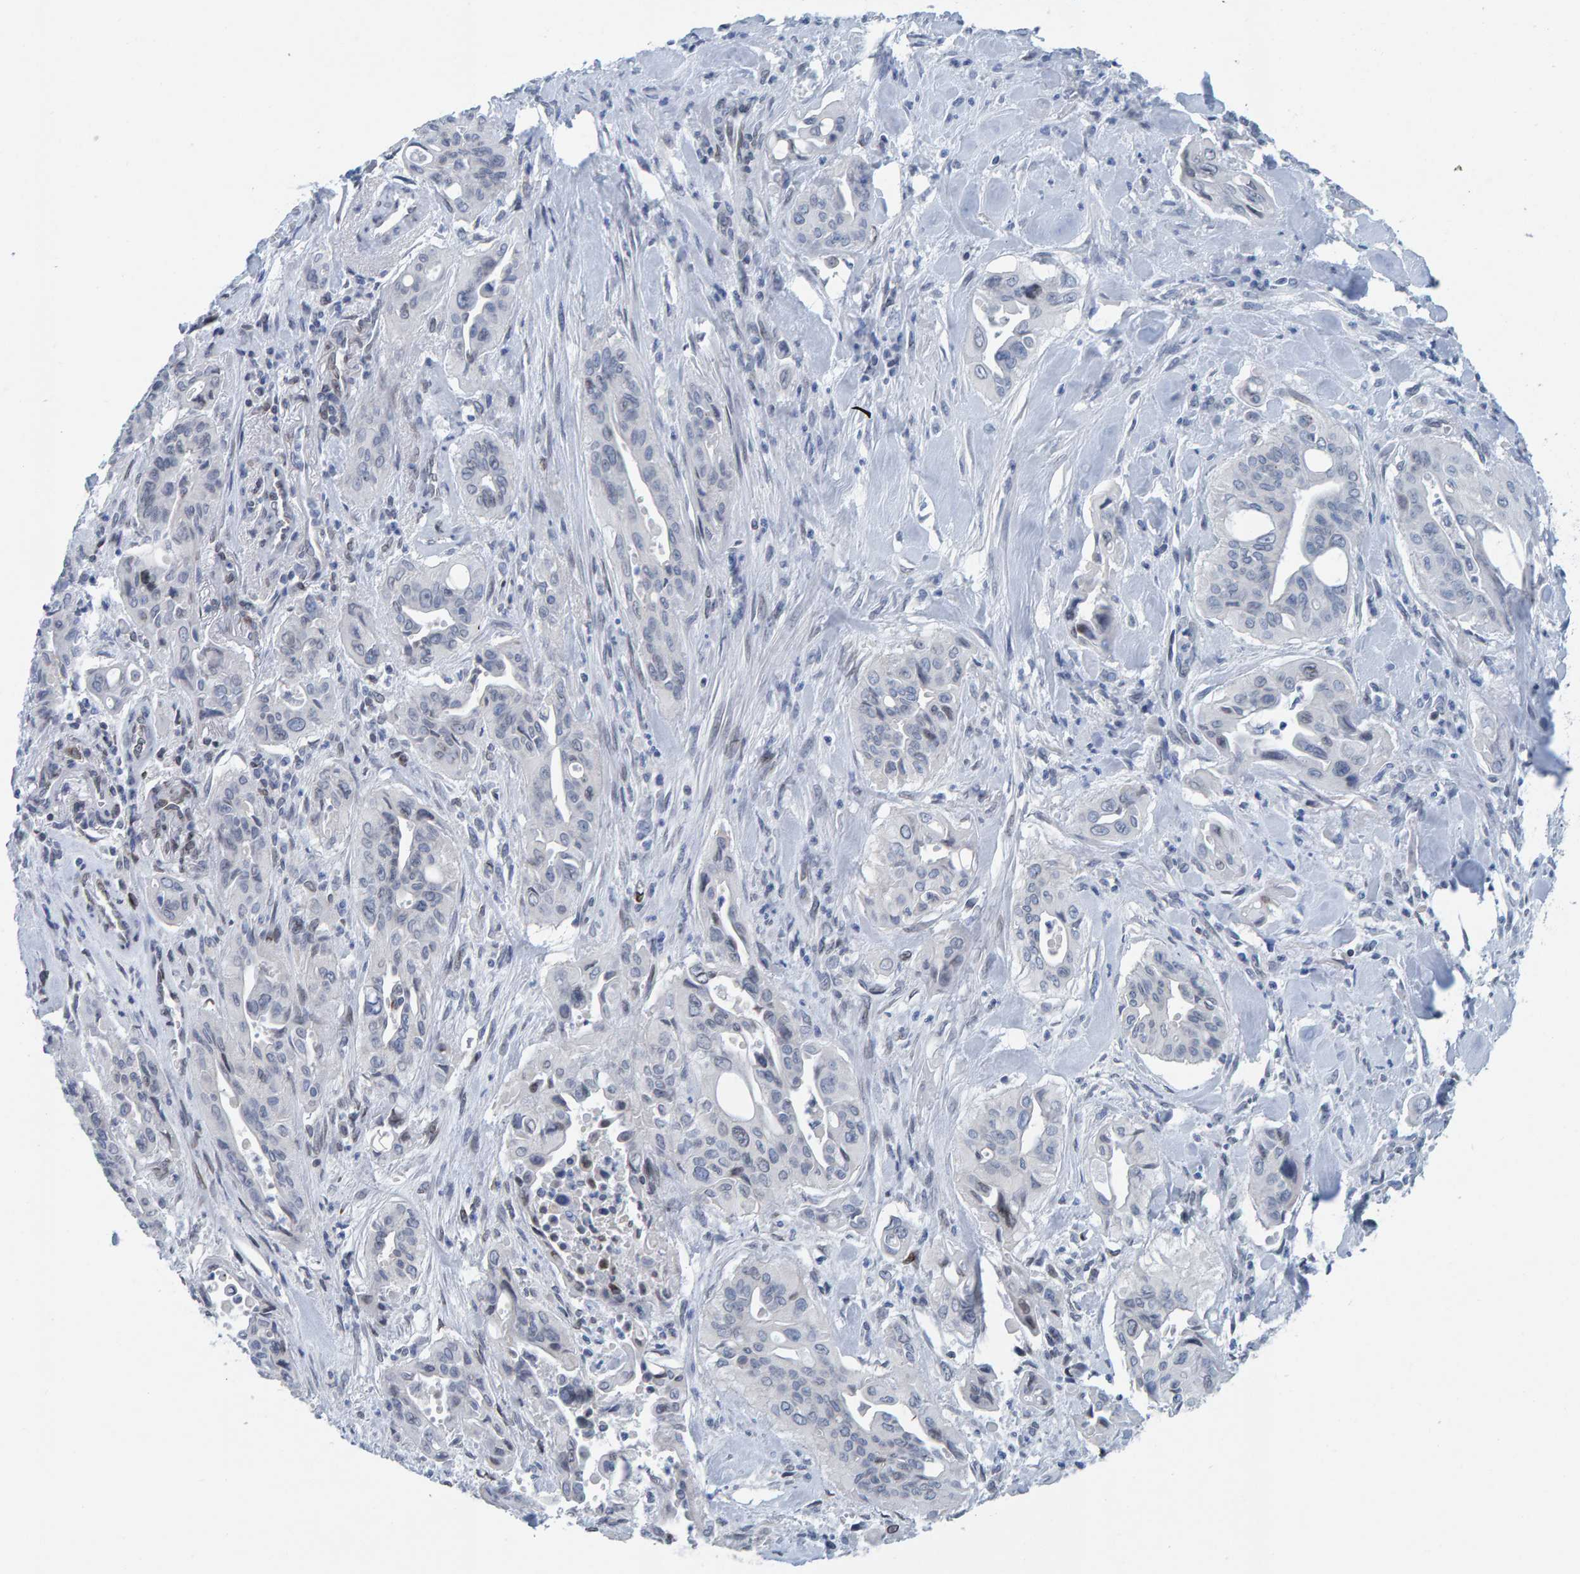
{"staining": {"intensity": "negative", "quantity": "none", "location": "none"}, "tissue": "pancreatic cancer", "cell_type": "Tumor cells", "image_type": "cancer", "snomed": [{"axis": "morphology", "description": "Adenocarcinoma, NOS"}, {"axis": "topography", "description": "Pancreas"}], "caption": "High power microscopy photomicrograph of an immunohistochemistry (IHC) histopathology image of pancreatic cancer (adenocarcinoma), revealing no significant staining in tumor cells.", "gene": "LMNB2", "patient": {"sex": "male", "age": 77}}